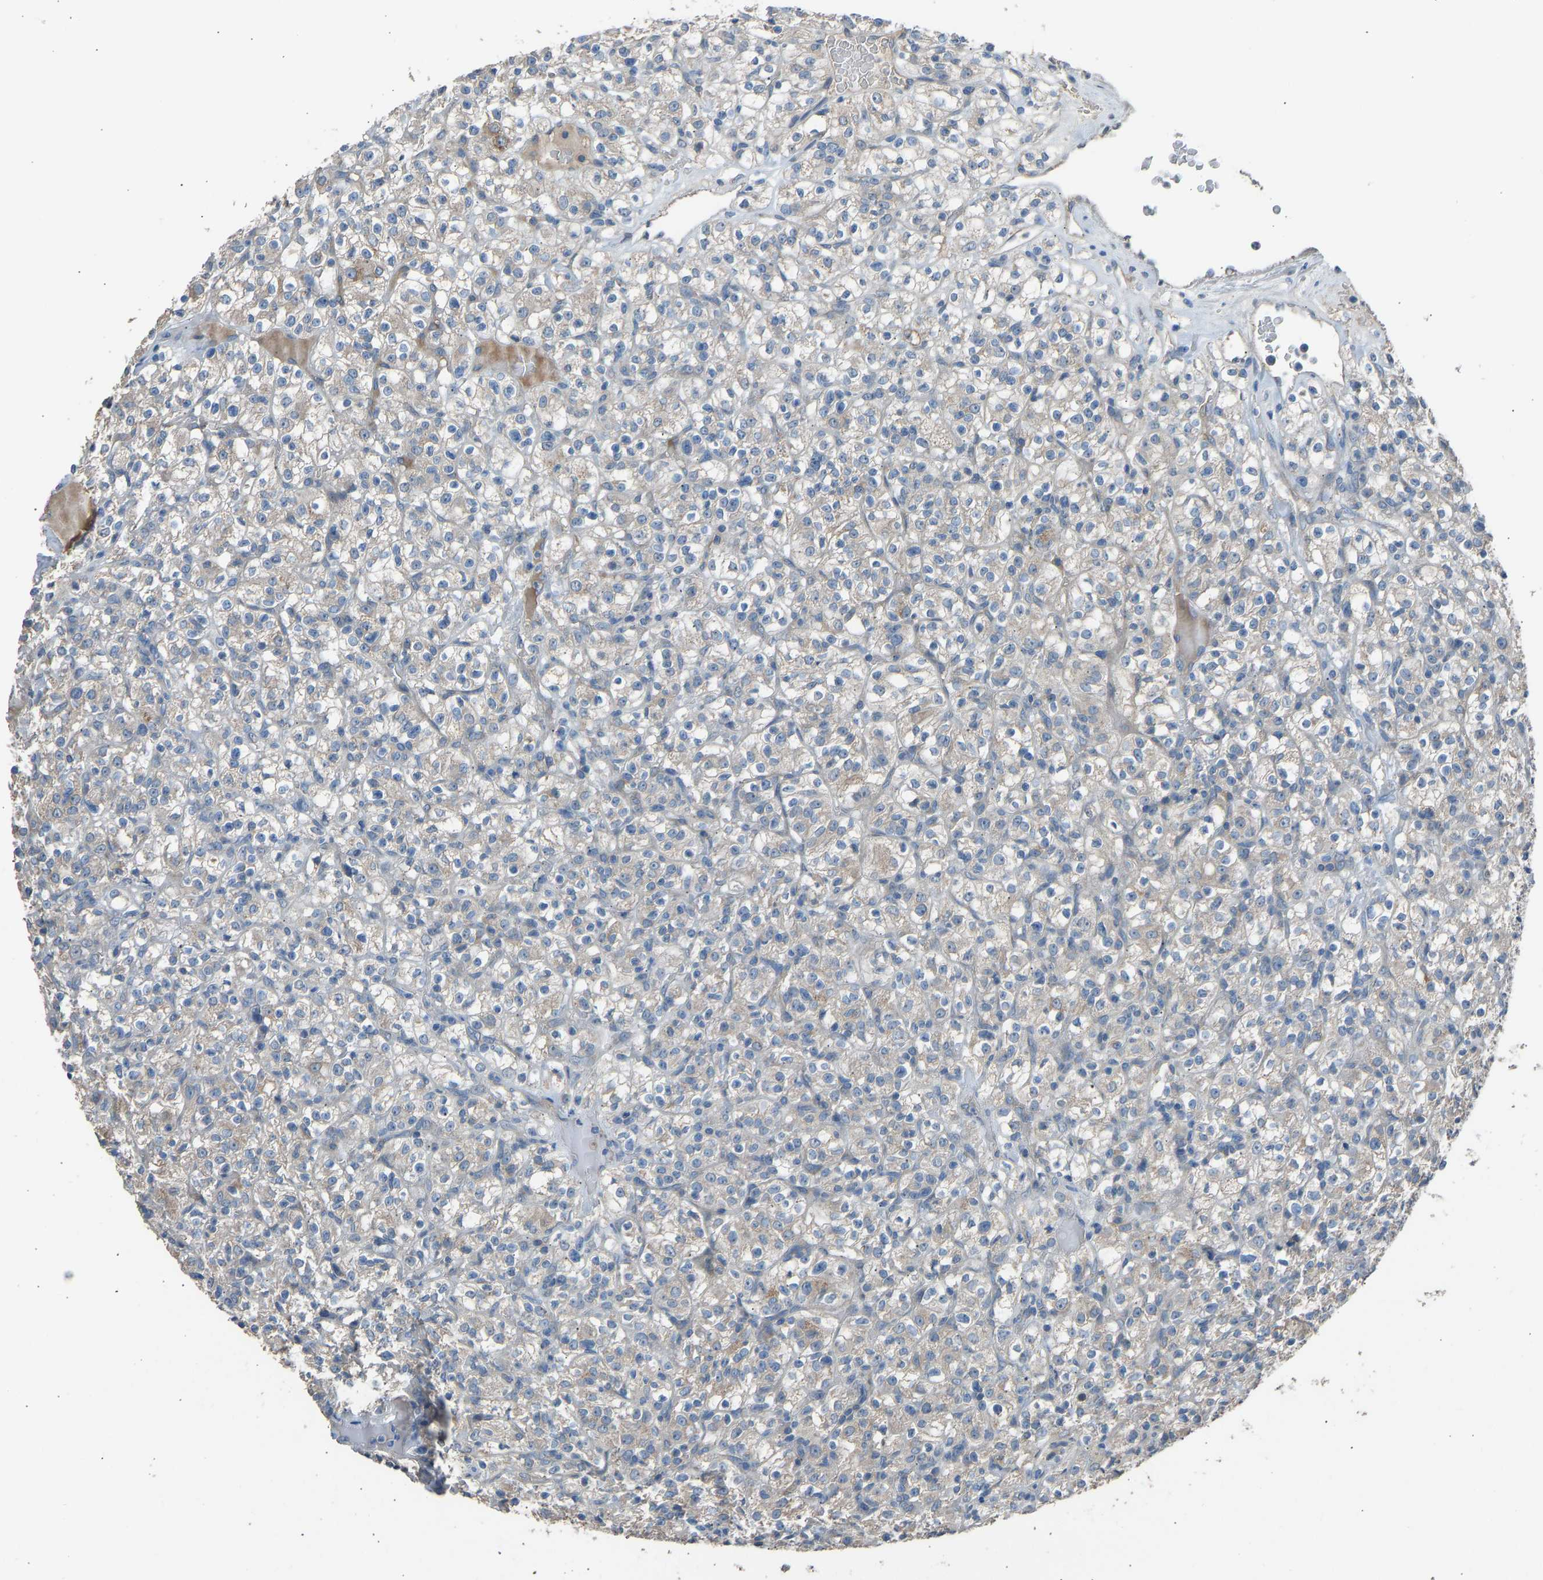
{"staining": {"intensity": "weak", "quantity": "<25%", "location": "cytoplasmic/membranous"}, "tissue": "renal cancer", "cell_type": "Tumor cells", "image_type": "cancer", "snomed": [{"axis": "morphology", "description": "Normal tissue, NOS"}, {"axis": "morphology", "description": "Adenocarcinoma, NOS"}, {"axis": "topography", "description": "Kidney"}], "caption": "This is a image of immunohistochemistry staining of adenocarcinoma (renal), which shows no expression in tumor cells.", "gene": "TGFBR3", "patient": {"sex": "female", "age": 72}}